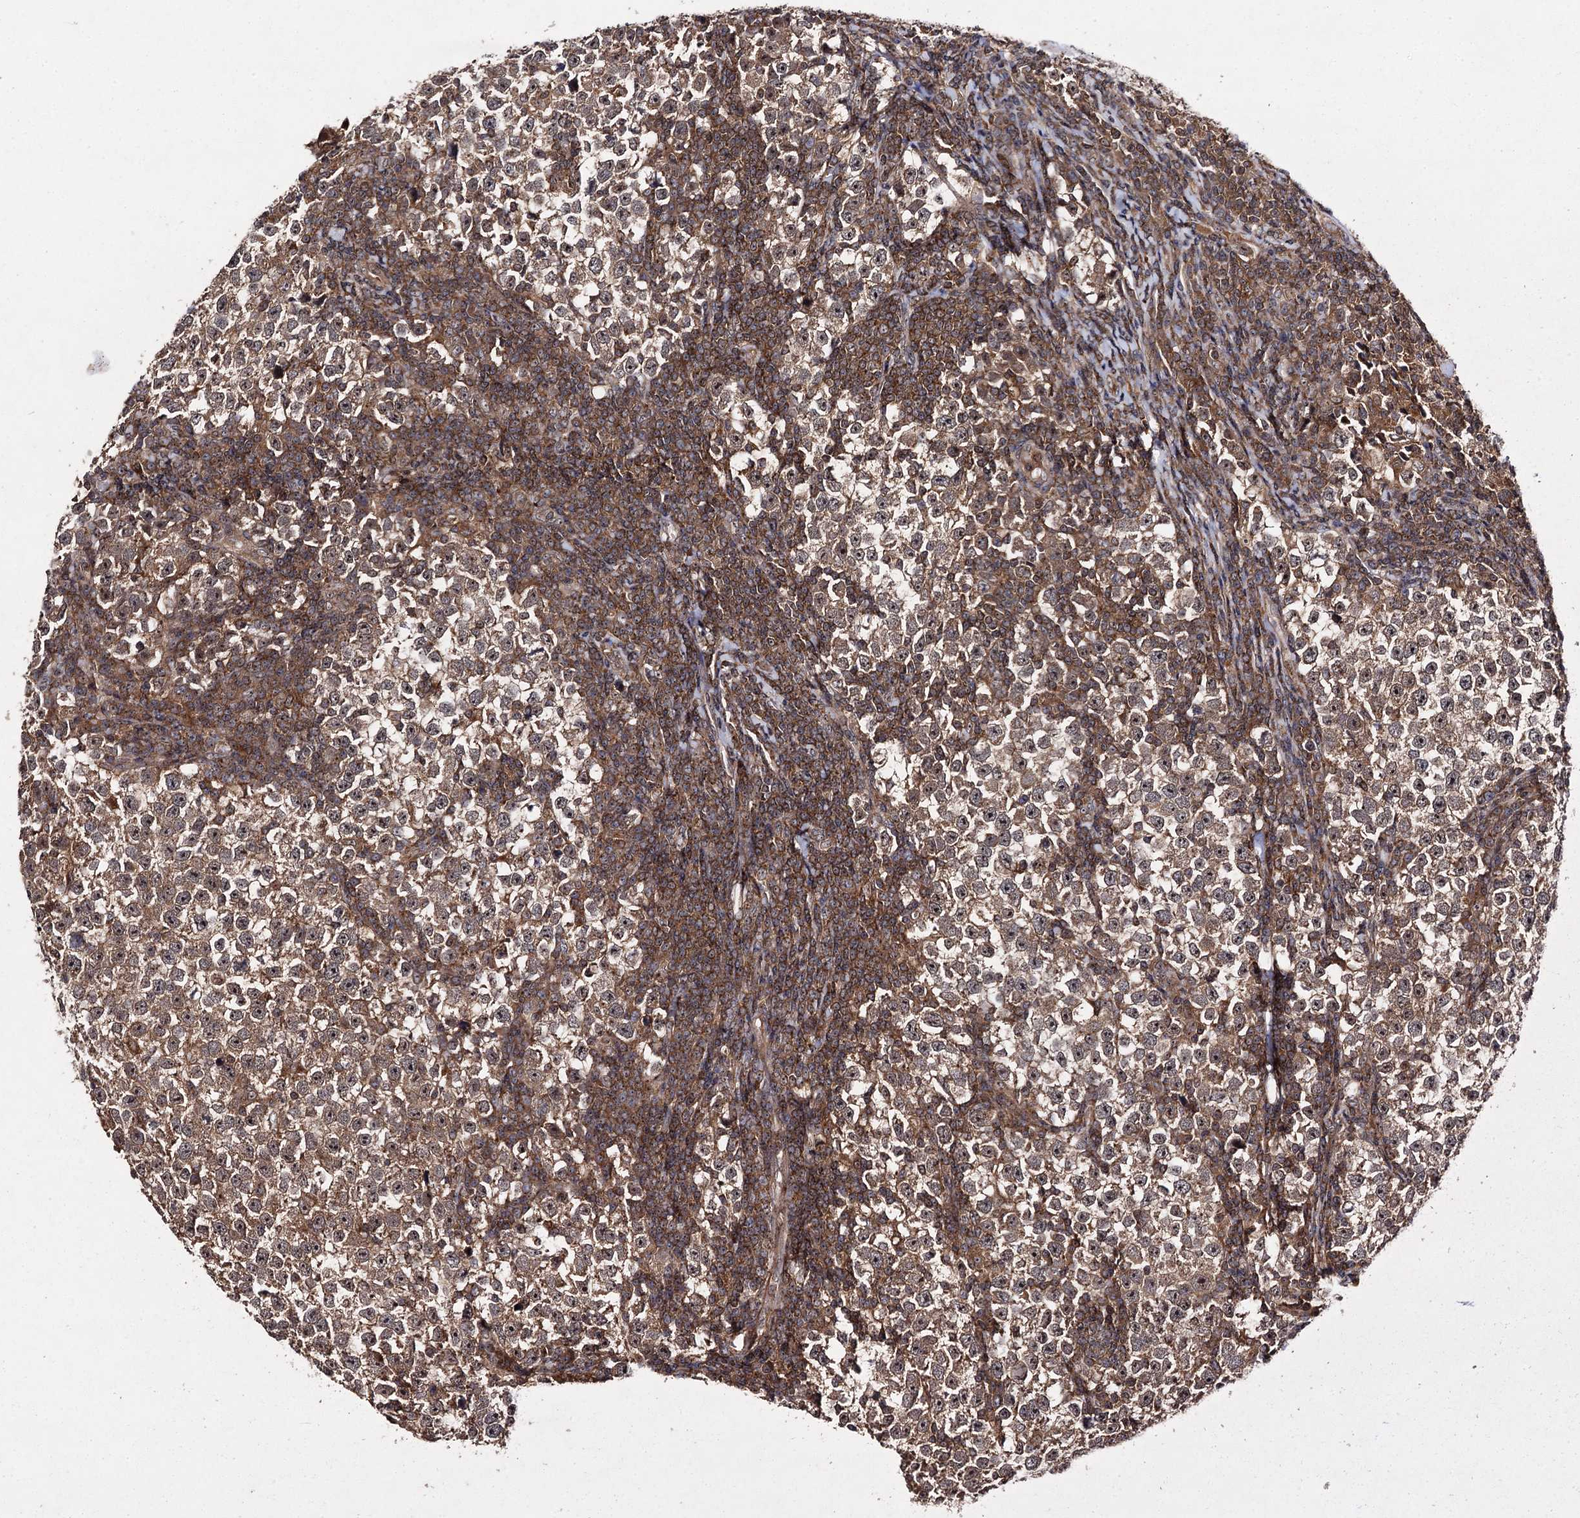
{"staining": {"intensity": "moderate", "quantity": ">75%", "location": "cytoplasmic/membranous"}, "tissue": "testis cancer", "cell_type": "Tumor cells", "image_type": "cancer", "snomed": [{"axis": "morphology", "description": "Normal tissue, NOS"}, {"axis": "morphology", "description": "Seminoma, NOS"}, {"axis": "topography", "description": "Testis"}], "caption": "Testis cancer stained with a brown dye displays moderate cytoplasmic/membranous positive staining in about >75% of tumor cells.", "gene": "KXD1", "patient": {"sex": "male", "age": 43}}